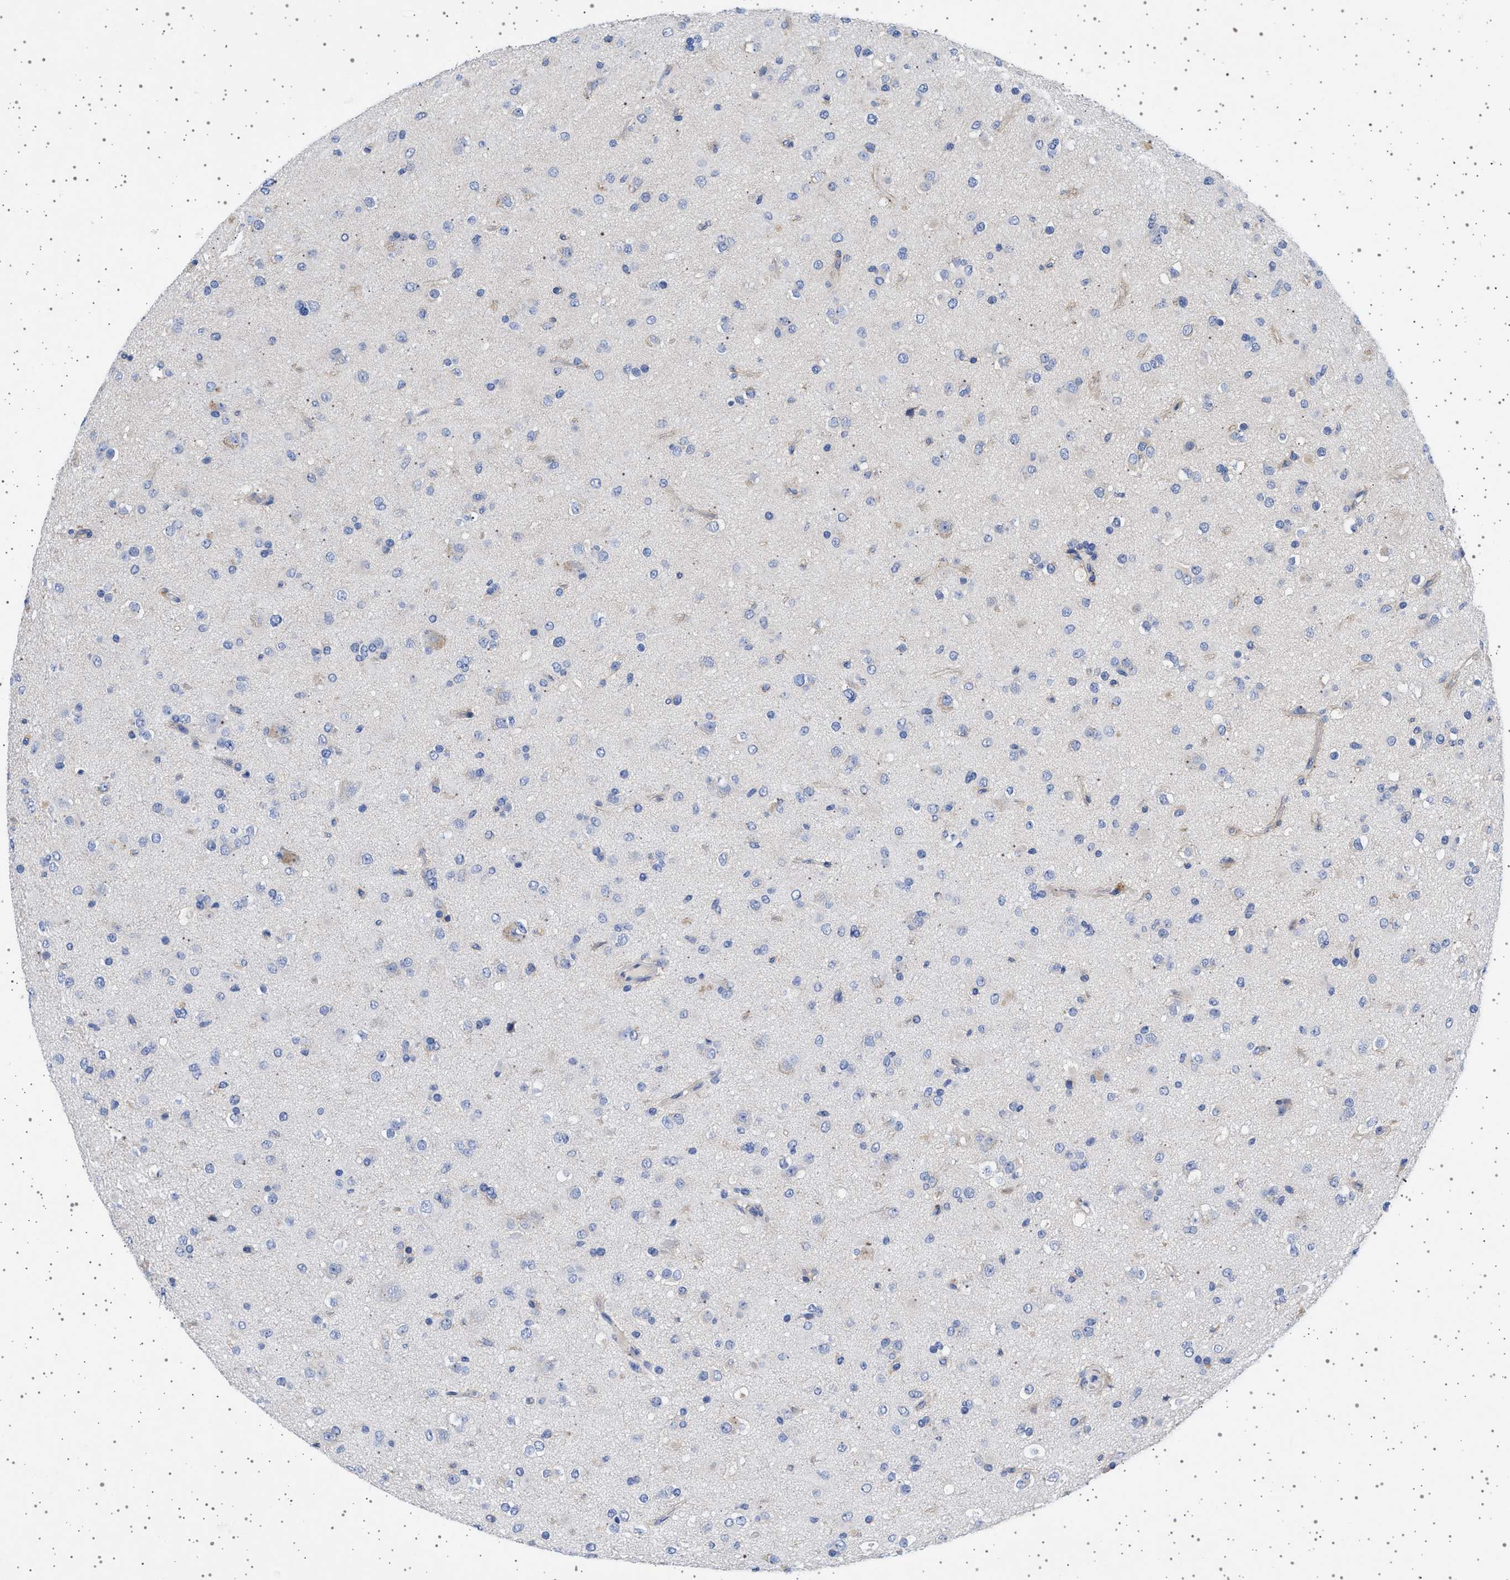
{"staining": {"intensity": "negative", "quantity": "none", "location": "none"}, "tissue": "glioma", "cell_type": "Tumor cells", "image_type": "cancer", "snomed": [{"axis": "morphology", "description": "Glioma, malignant, Low grade"}, {"axis": "topography", "description": "Brain"}], "caption": "High power microscopy image of an immunohistochemistry micrograph of low-grade glioma (malignant), revealing no significant staining in tumor cells. Brightfield microscopy of immunohistochemistry (IHC) stained with DAB (3,3'-diaminobenzidine) (brown) and hematoxylin (blue), captured at high magnification.", "gene": "TRMT10B", "patient": {"sex": "male", "age": 65}}